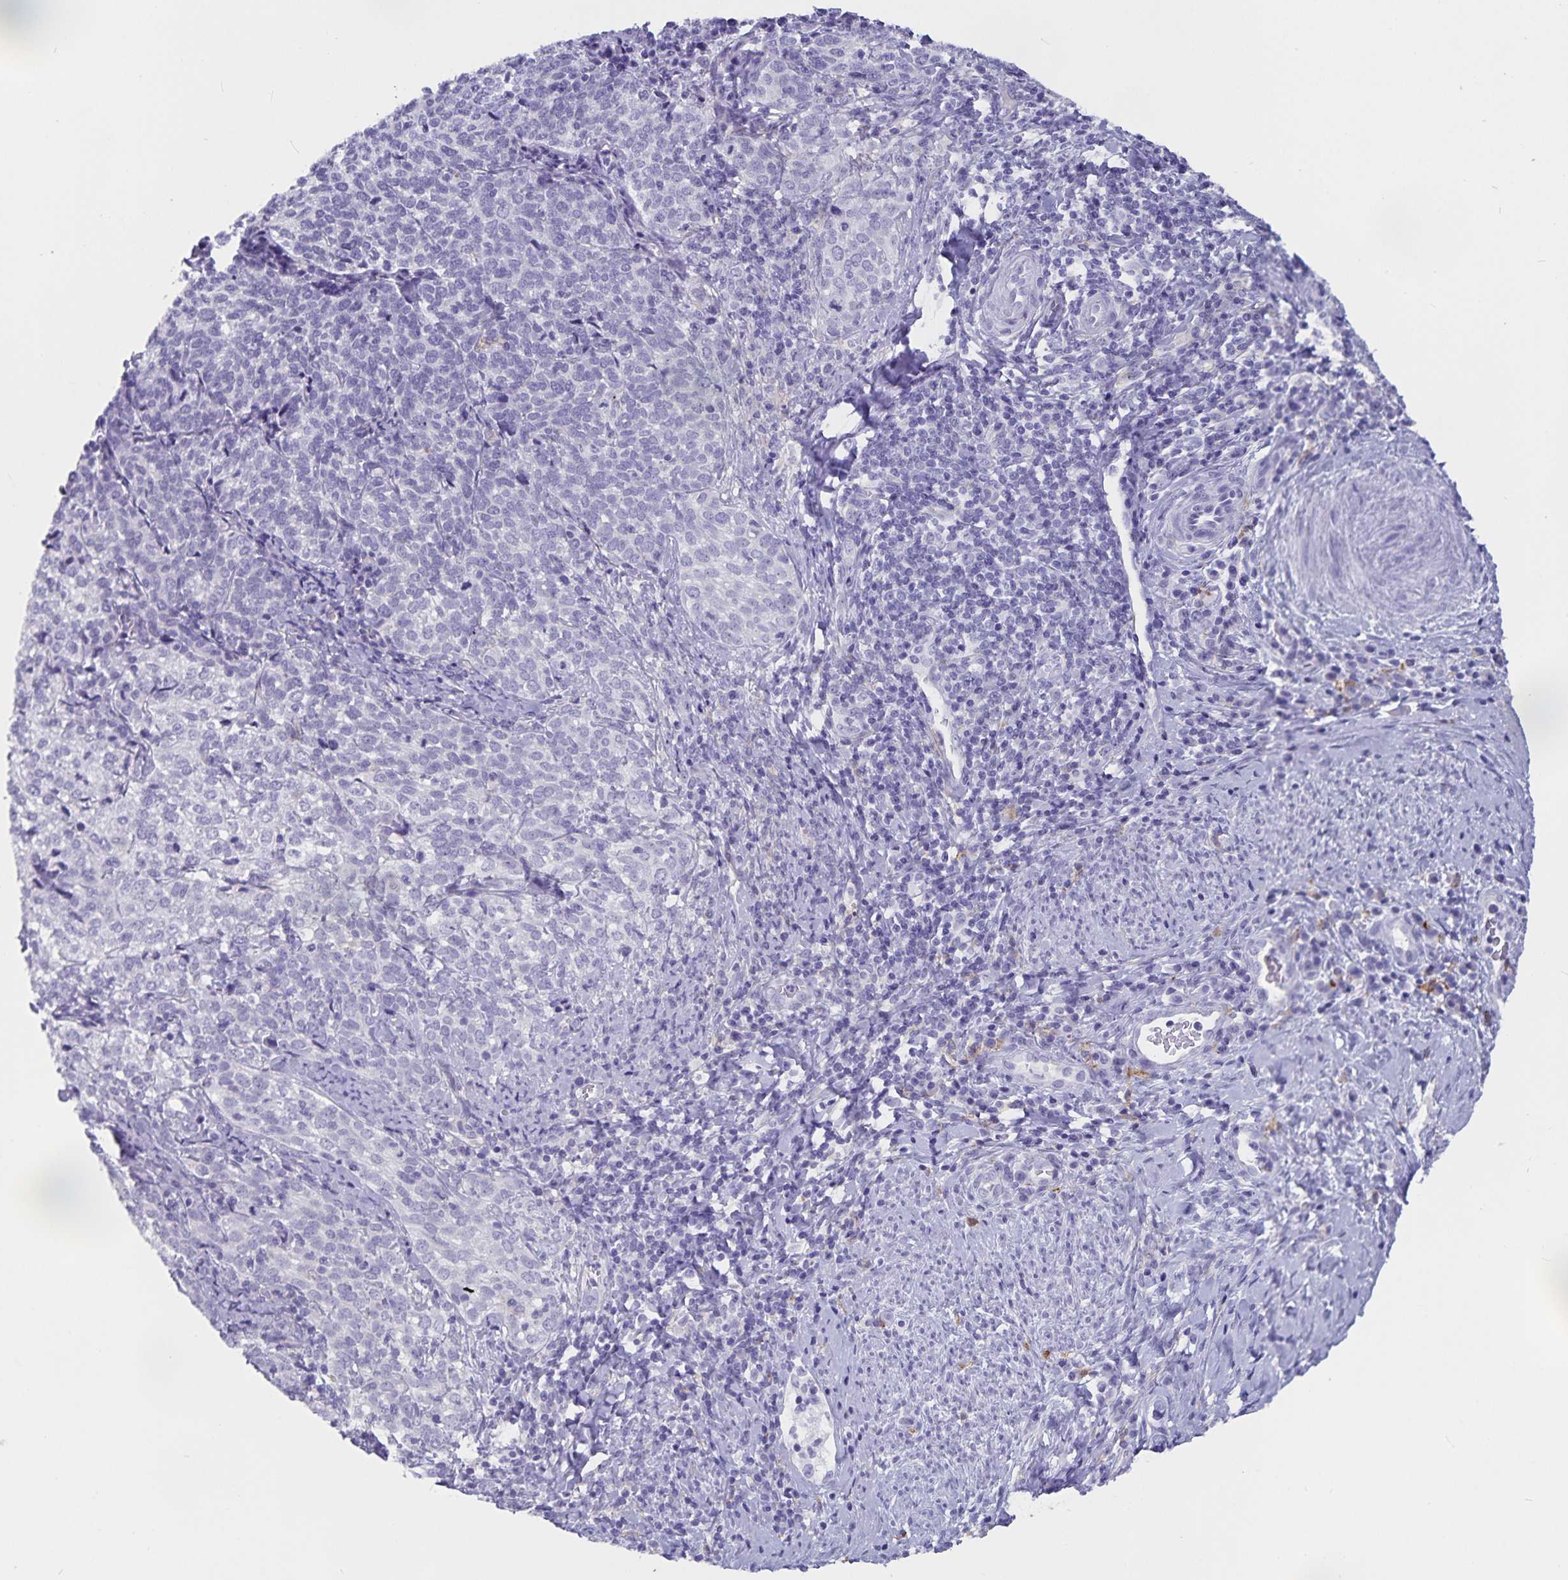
{"staining": {"intensity": "negative", "quantity": "none", "location": "none"}, "tissue": "cervical cancer", "cell_type": "Tumor cells", "image_type": "cancer", "snomed": [{"axis": "morphology", "description": "Normal tissue, NOS"}, {"axis": "morphology", "description": "Squamous cell carcinoma, NOS"}, {"axis": "topography", "description": "Vagina"}, {"axis": "topography", "description": "Cervix"}], "caption": "High power microscopy histopathology image of an IHC micrograph of cervical cancer, revealing no significant positivity in tumor cells. Nuclei are stained in blue.", "gene": "PLAC1", "patient": {"sex": "female", "age": 45}}